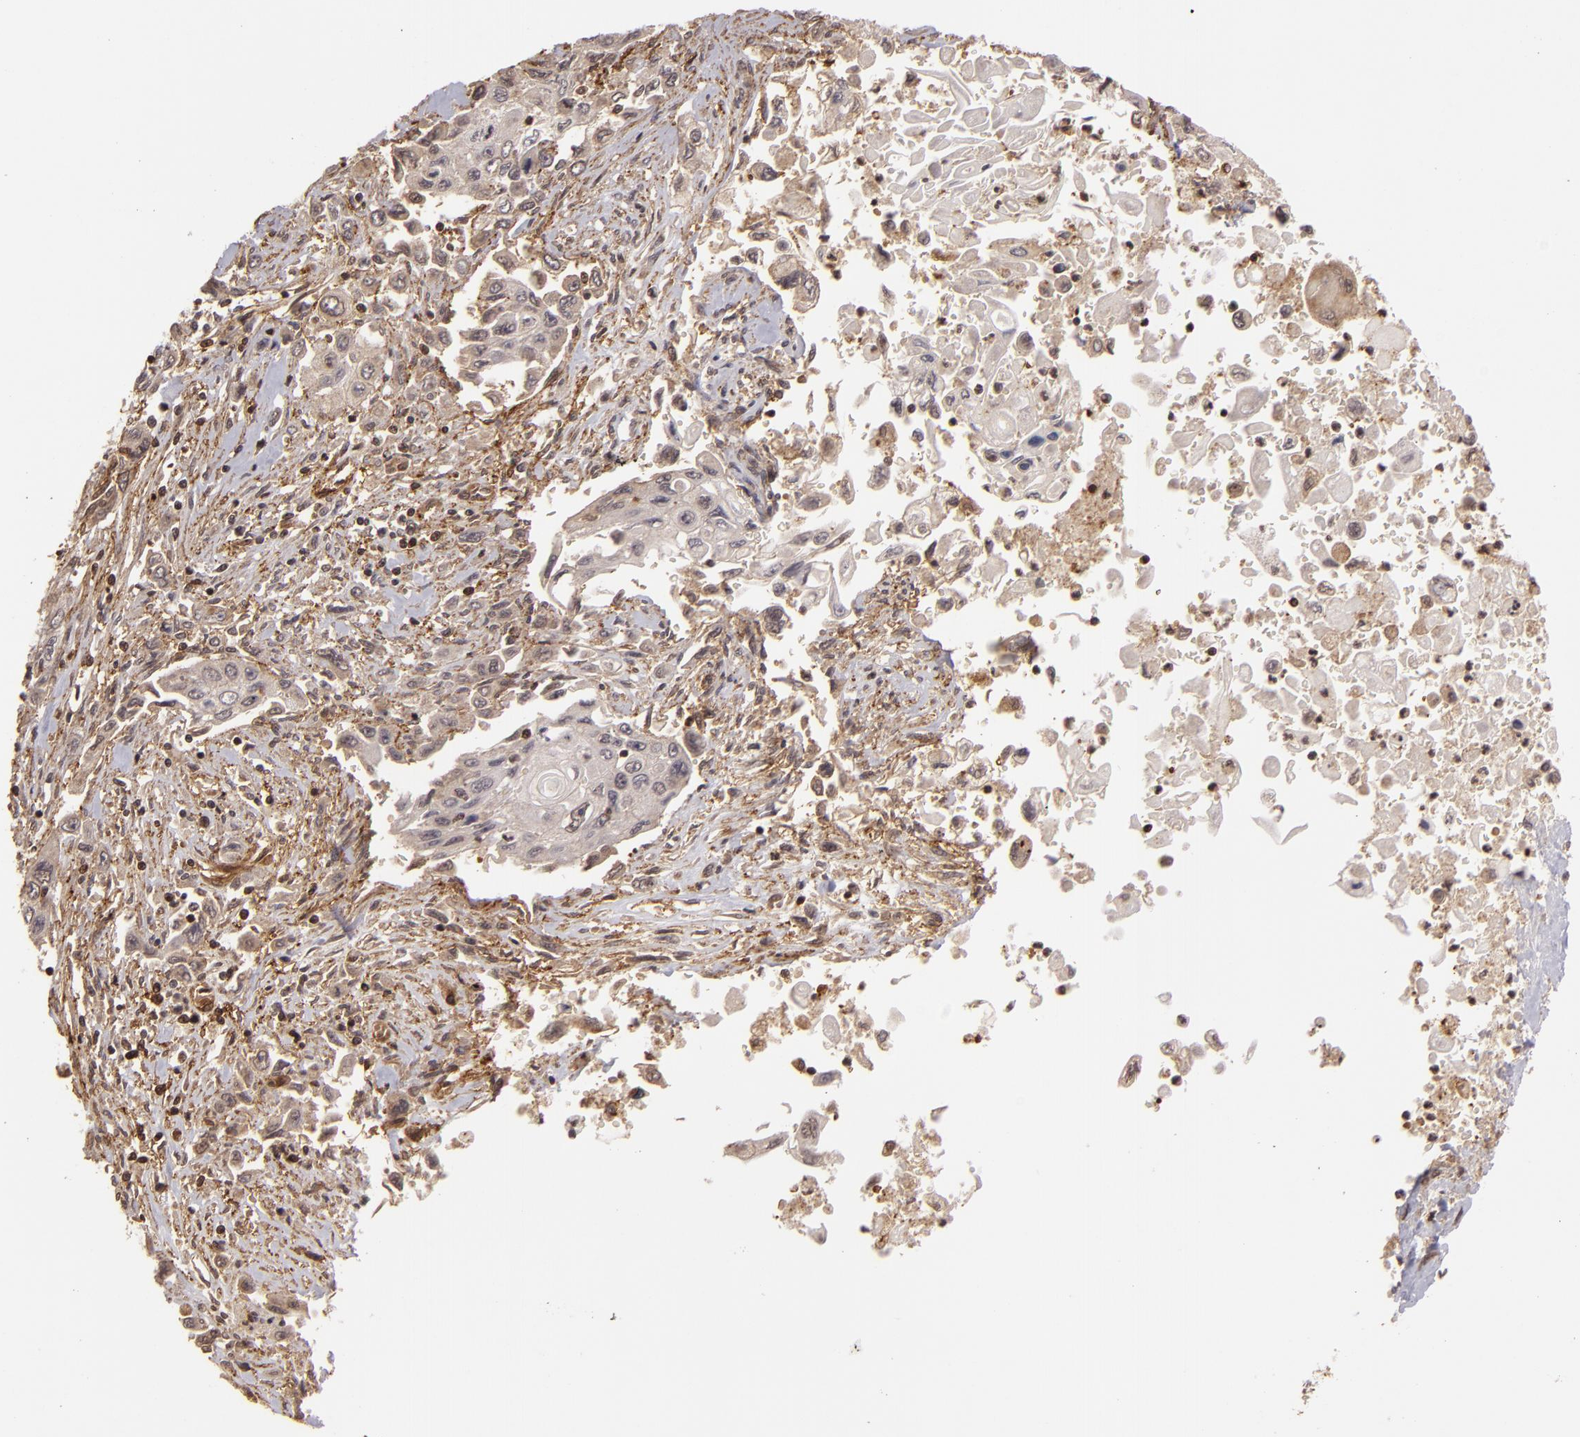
{"staining": {"intensity": "weak", "quantity": "25%-75%", "location": "cytoplasmic/membranous"}, "tissue": "pancreatic cancer", "cell_type": "Tumor cells", "image_type": "cancer", "snomed": [{"axis": "morphology", "description": "Adenocarcinoma, NOS"}, {"axis": "topography", "description": "Pancreas"}], "caption": "A high-resolution micrograph shows immunohistochemistry staining of pancreatic adenocarcinoma, which displays weak cytoplasmic/membranous expression in approximately 25%-75% of tumor cells.", "gene": "ZBTB33", "patient": {"sex": "male", "age": 70}}